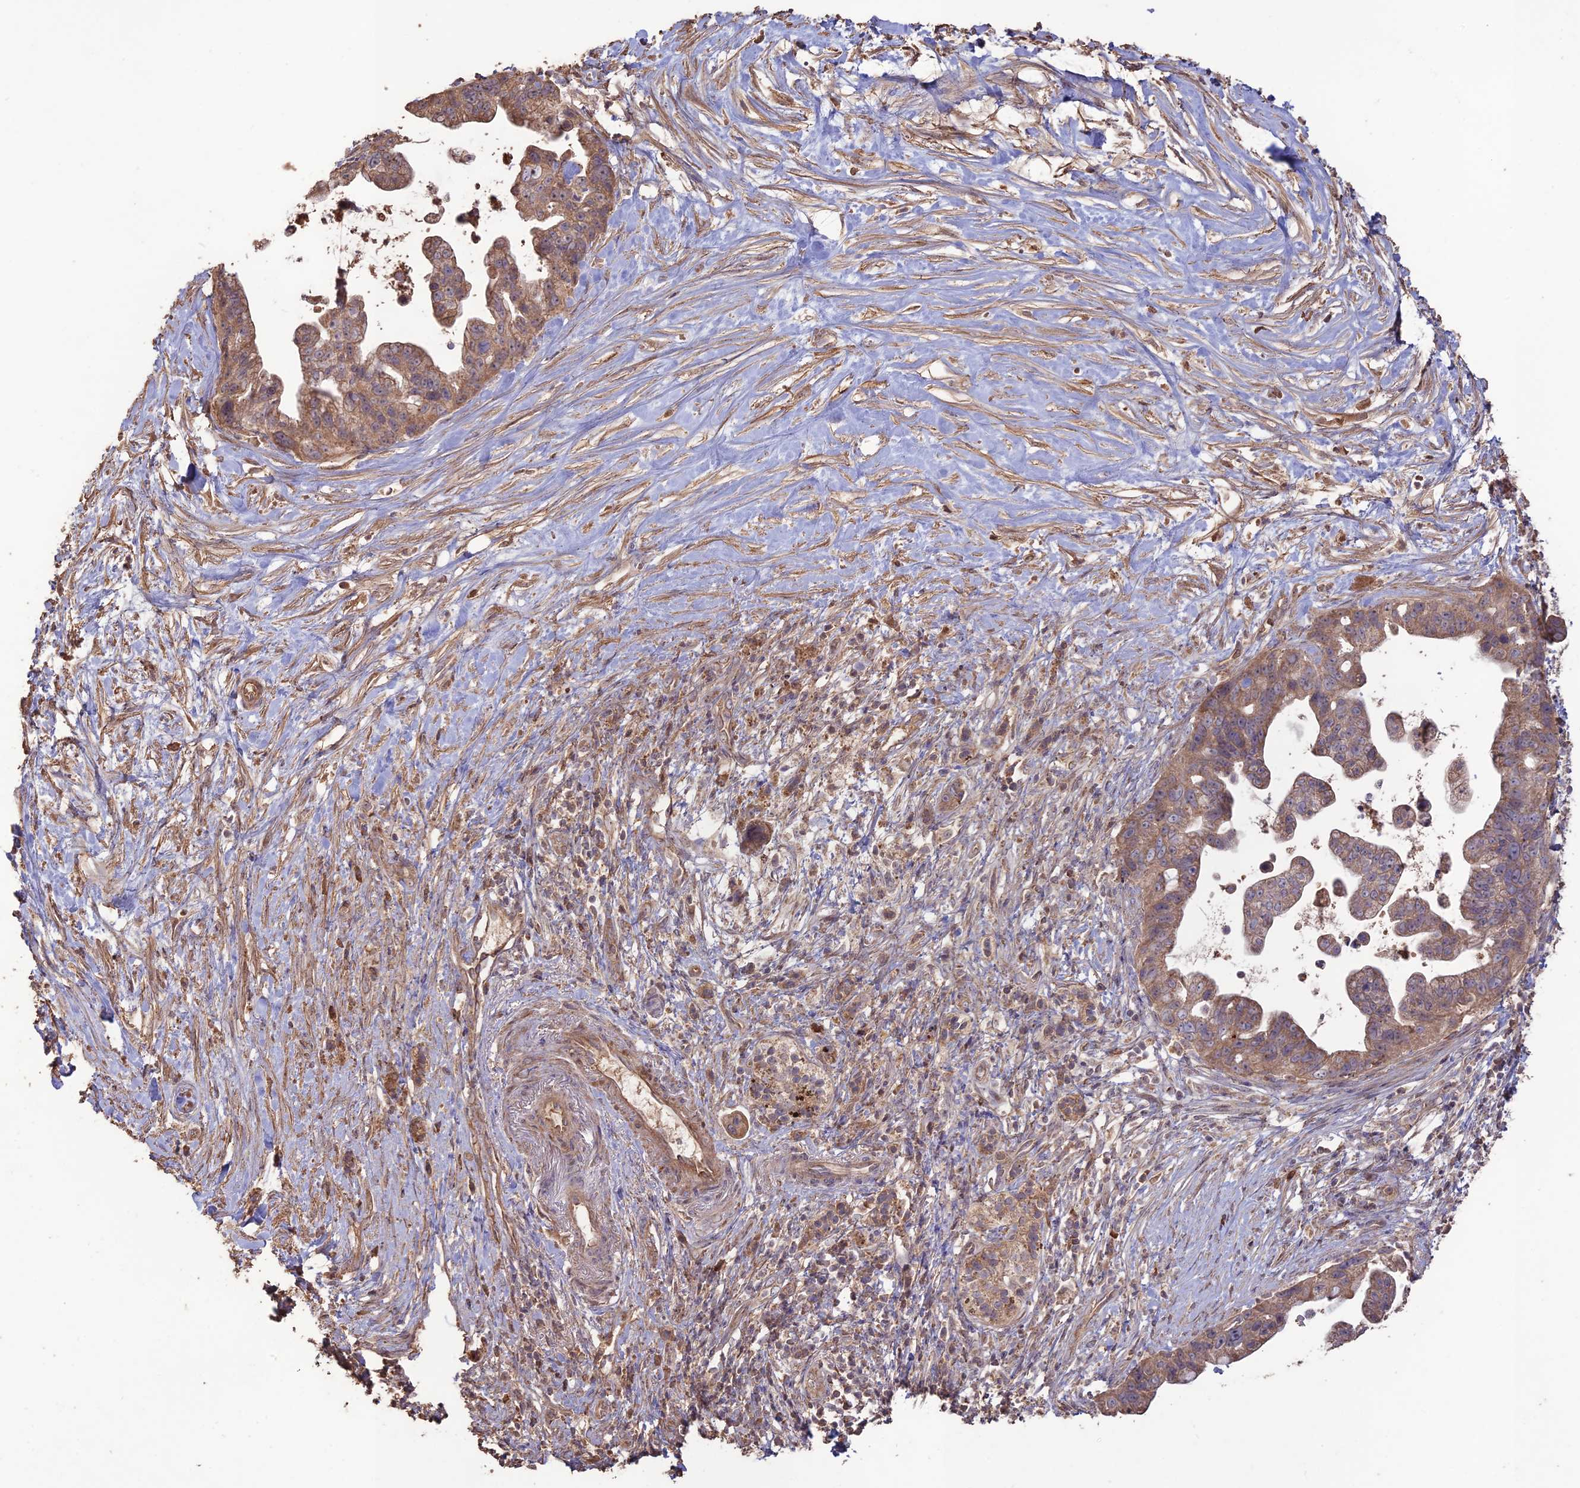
{"staining": {"intensity": "moderate", "quantity": ">75%", "location": "cytoplasmic/membranous"}, "tissue": "pancreatic cancer", "cell_type": "Tumor cells", "image_type": "cancer", "snomed": [{"axis": "morphology", "description": "Adenocarcinoma, NOS"}, {"axis": "topography", "description": "Pancreas"}], "caption": "Pancreatic adenocarcinoma tissue exhibits moderate cytoplasmic/membranous staining in approximately >75% of tumor cells", "gene": "LAYN", "patient": {"sex": "female", "age": 83}}